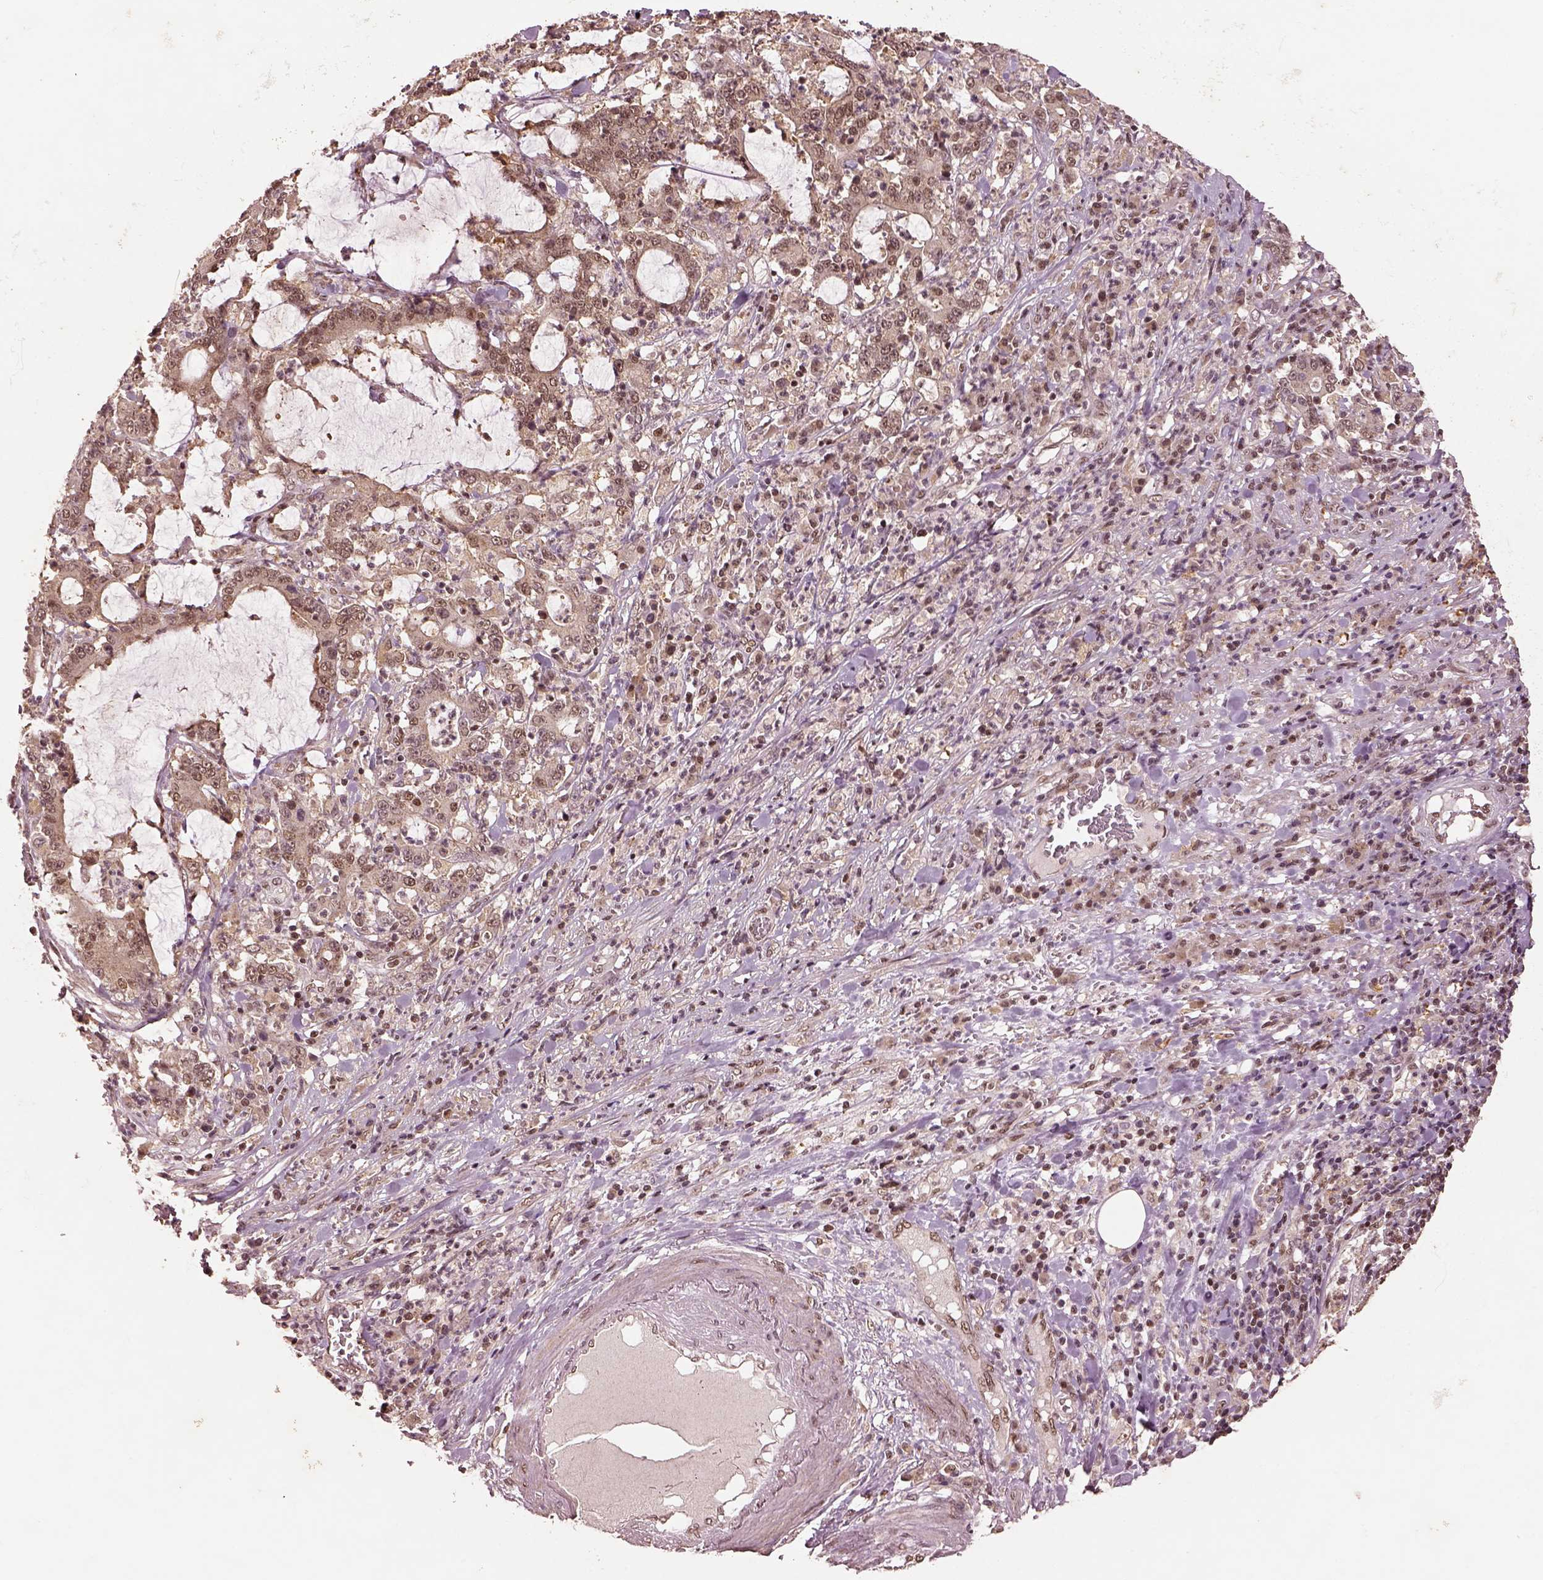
{"staining": {"intensity": "weak", "quantity": ">75%", "location": "nuclear"}, "tissue": "stomach cancer", "cell_type": "Tumor cells", "image_type": "cancer", "snomed": [{"axis": "morphology", "description": "Adenocarcinoma, NOS"}, {"axis": "topography", "description": "Stomach, upper"}], "caption": "Protein staining exhibits weak nuclear positivity in about >75% of tumor cells in stomach cancer.", "gene": "BRD9", "patient": {"sex": "male", "age": 68}}